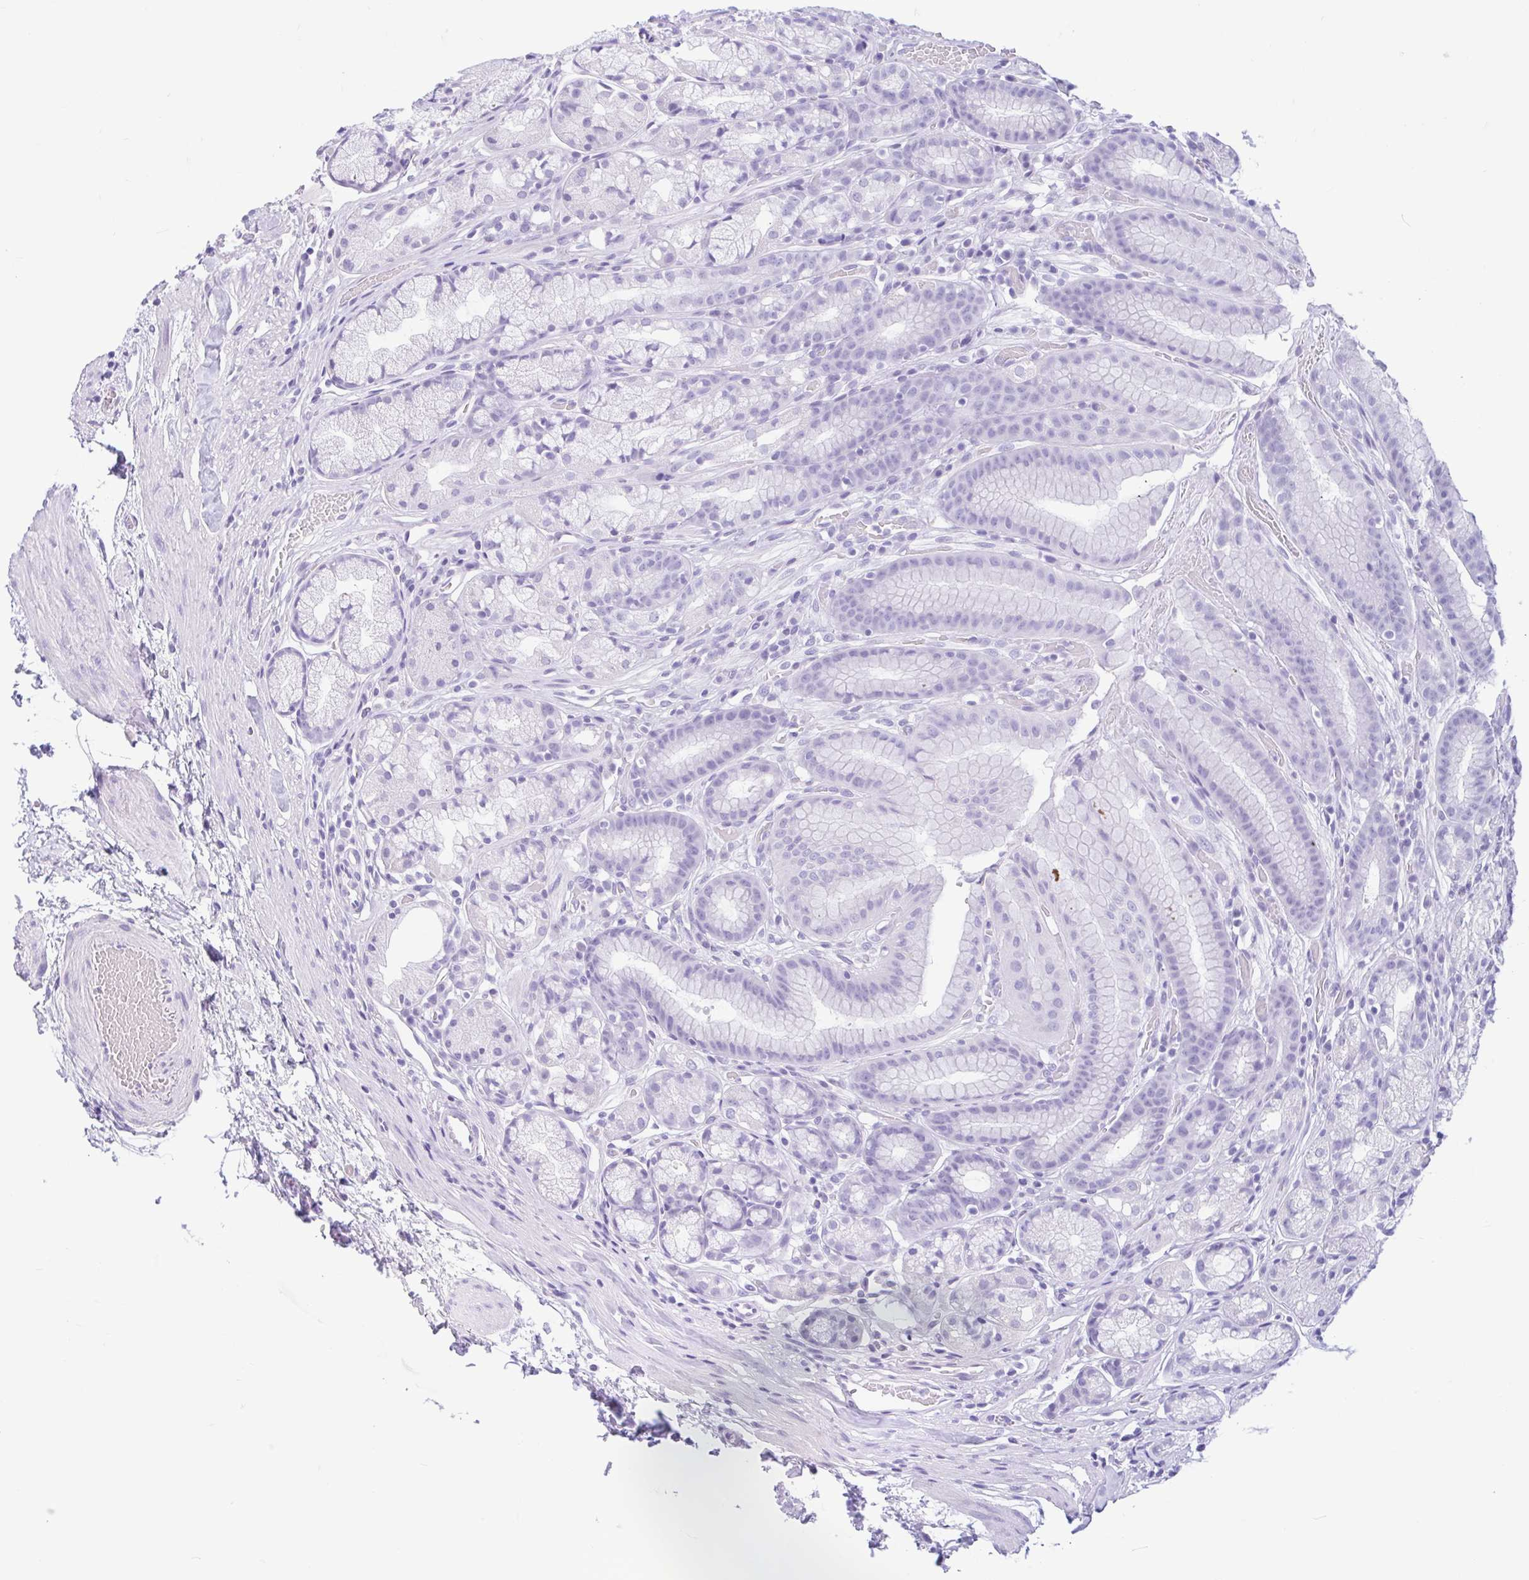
{"staining": {"intensity": "negative", "quantity": "none", "location": "none"}, "tissue": "stomach", "cell_type": "Glandular cells", "image_type": "normal", "snomed": [{"axis": "morphology", "description": "Normal tissue, NOS"}, {"axis": "topography", "description": "Smooth muscle"}, {"axis": "topography", "description": "Stomach"}], "caption": "Immunohistochemical staining of normal human stomach displays no significant expression in glandular cells.", "gene": "ENSG00000274792", "patient": {"sex": "male", "age": 70}}